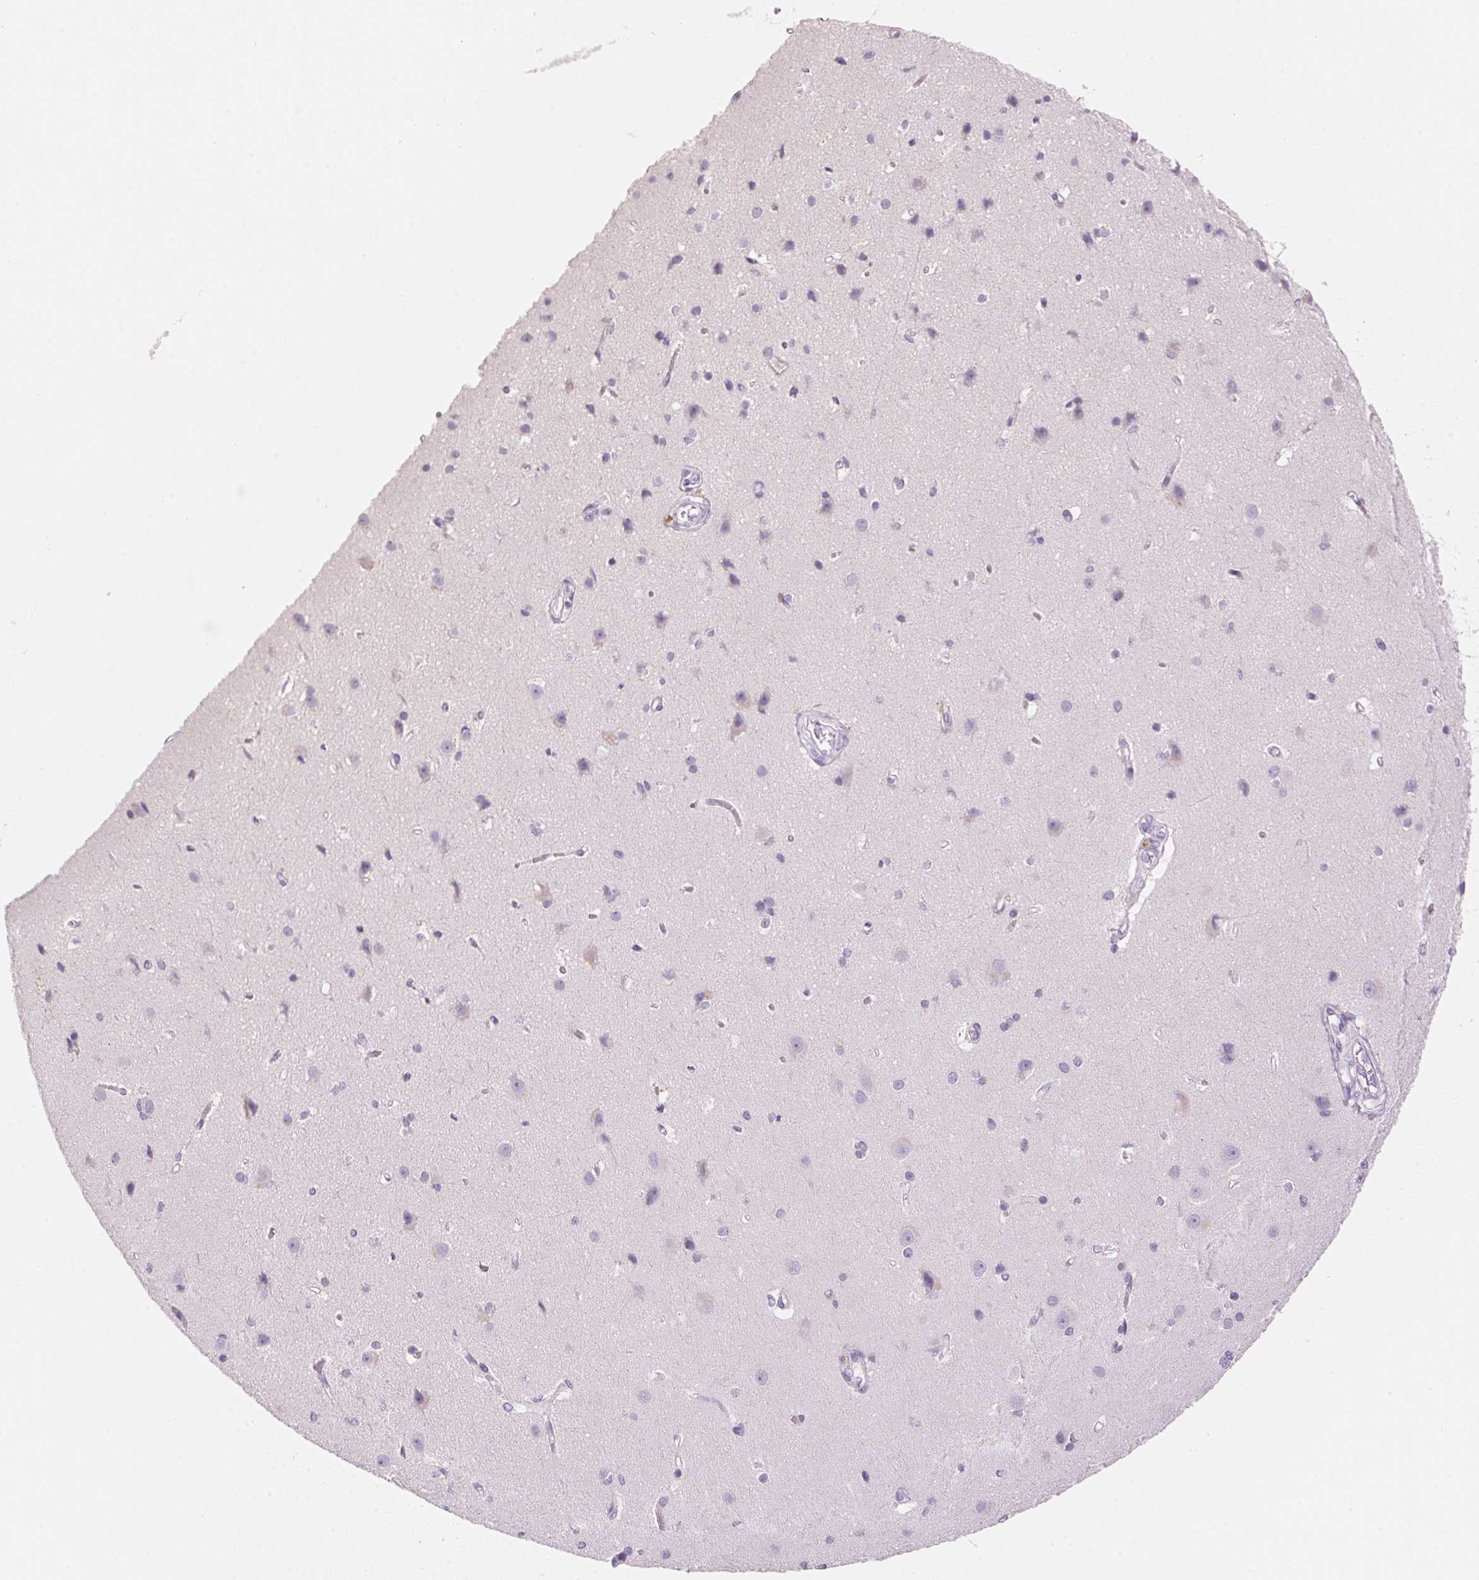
{"staining": {"intensity": "moderate", "quantity": "<25%", "location": "cytoplasmic/membranous"}, "tissue": "cerebral cortex", "cell_type": "Endothelial cells", "image_type": "normal", "snomed": [{"axis": "morphology", "description": "Normal tissue, NOS"}, {"axis": "topography", "description": "Cerebral cortex"}], "caption": "This histopathology image displays immunohistochemistry staining of unremarkable human cerebral cortex, with low moderate cytoplasmic/membranous staining in about <25% of endothelial cells.", "gene": "HSD17B2", "patient": {"sex": "male", "age": 37}}